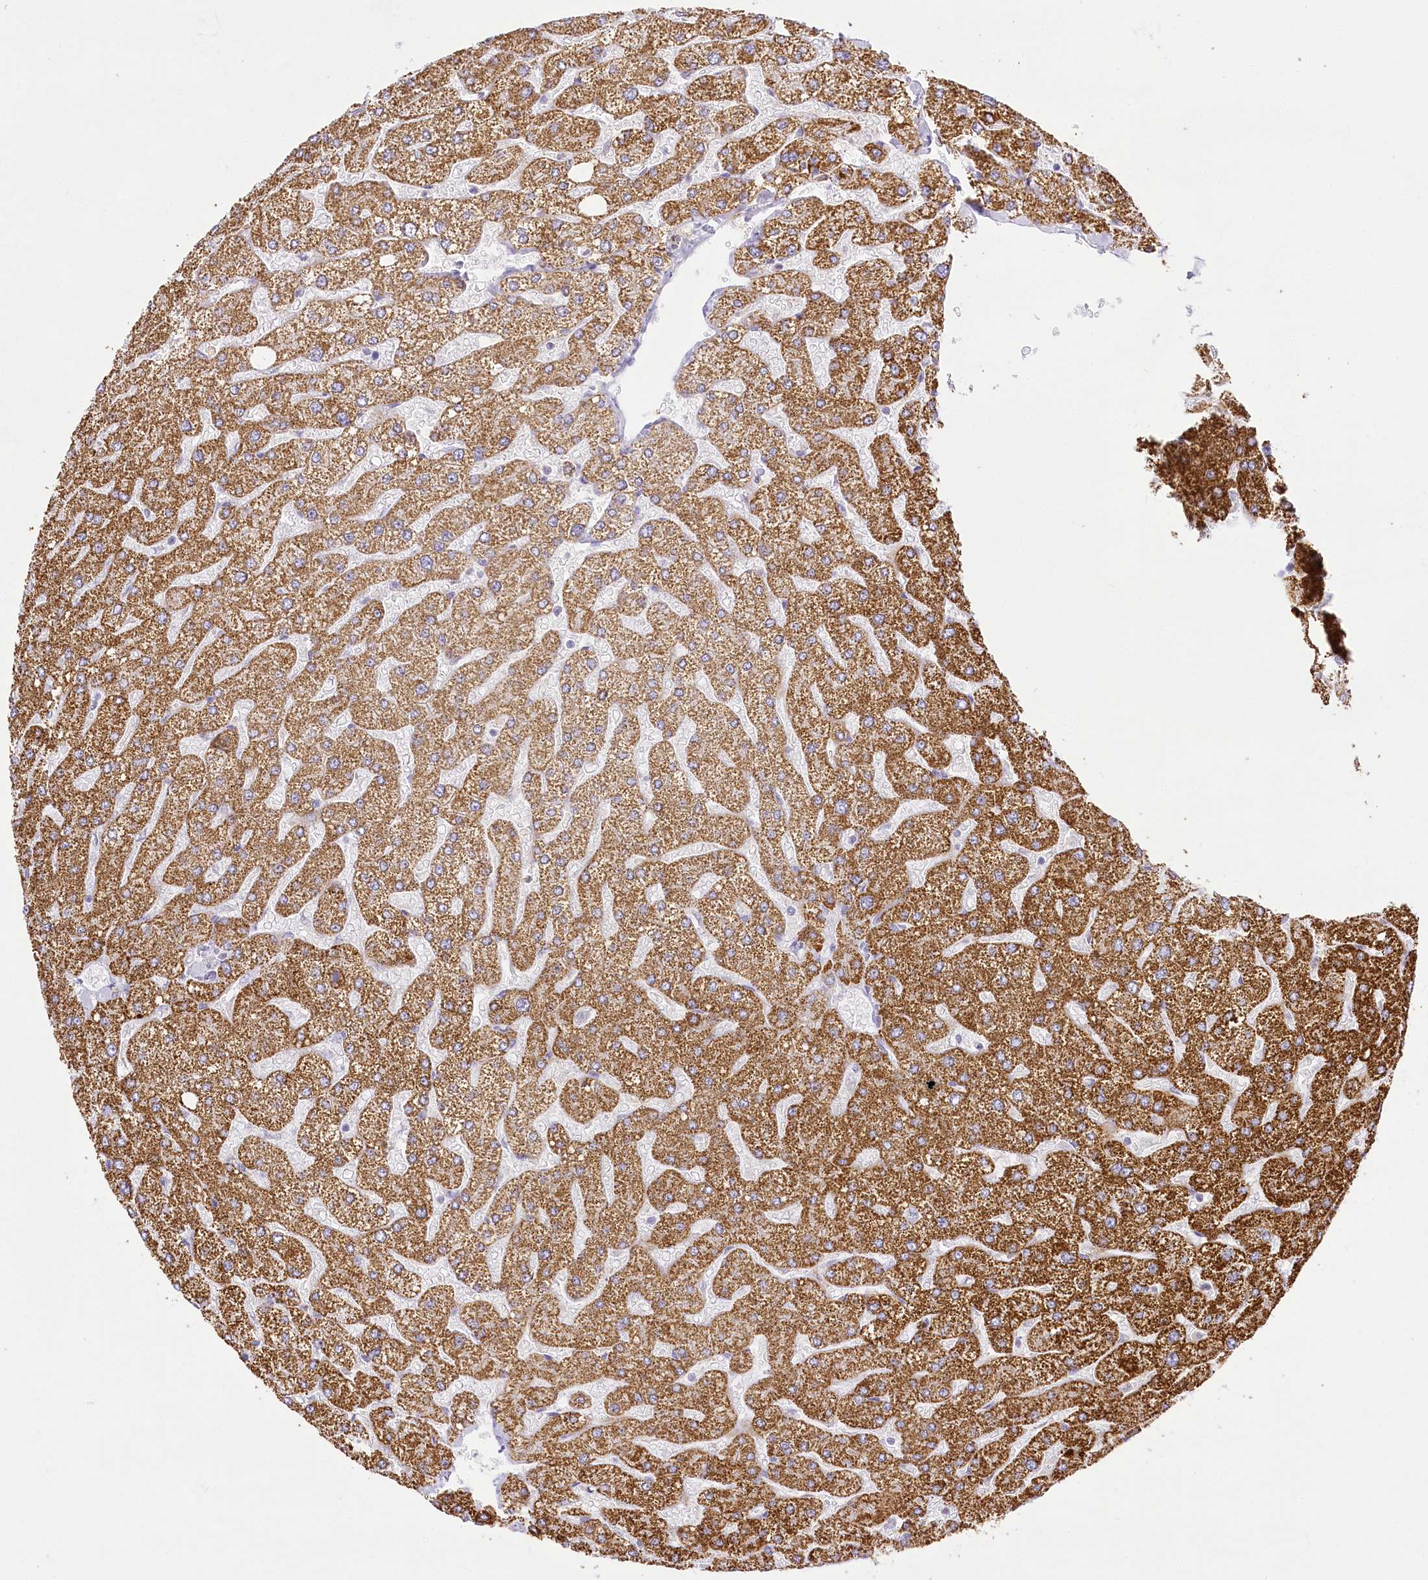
{"staining": {"intensity": "negative", "quantity": "none", "location": "none"}, "tissue": "liver", "cell_type": "Cholangiocytes", "image_type": "normal", "snomed": [{"axis": "morphology", "description": "Normal tissue, NOS"}, {"axis": "topography", "description": "Liver"}], "caption": "A high-resolution histopathology image shows IHC staining of unremarkable liver, which demonstrates no significant expression in cholangiocytes.", "gene": "CCDC30", "patient": {"sex": "male", "age": 55}}